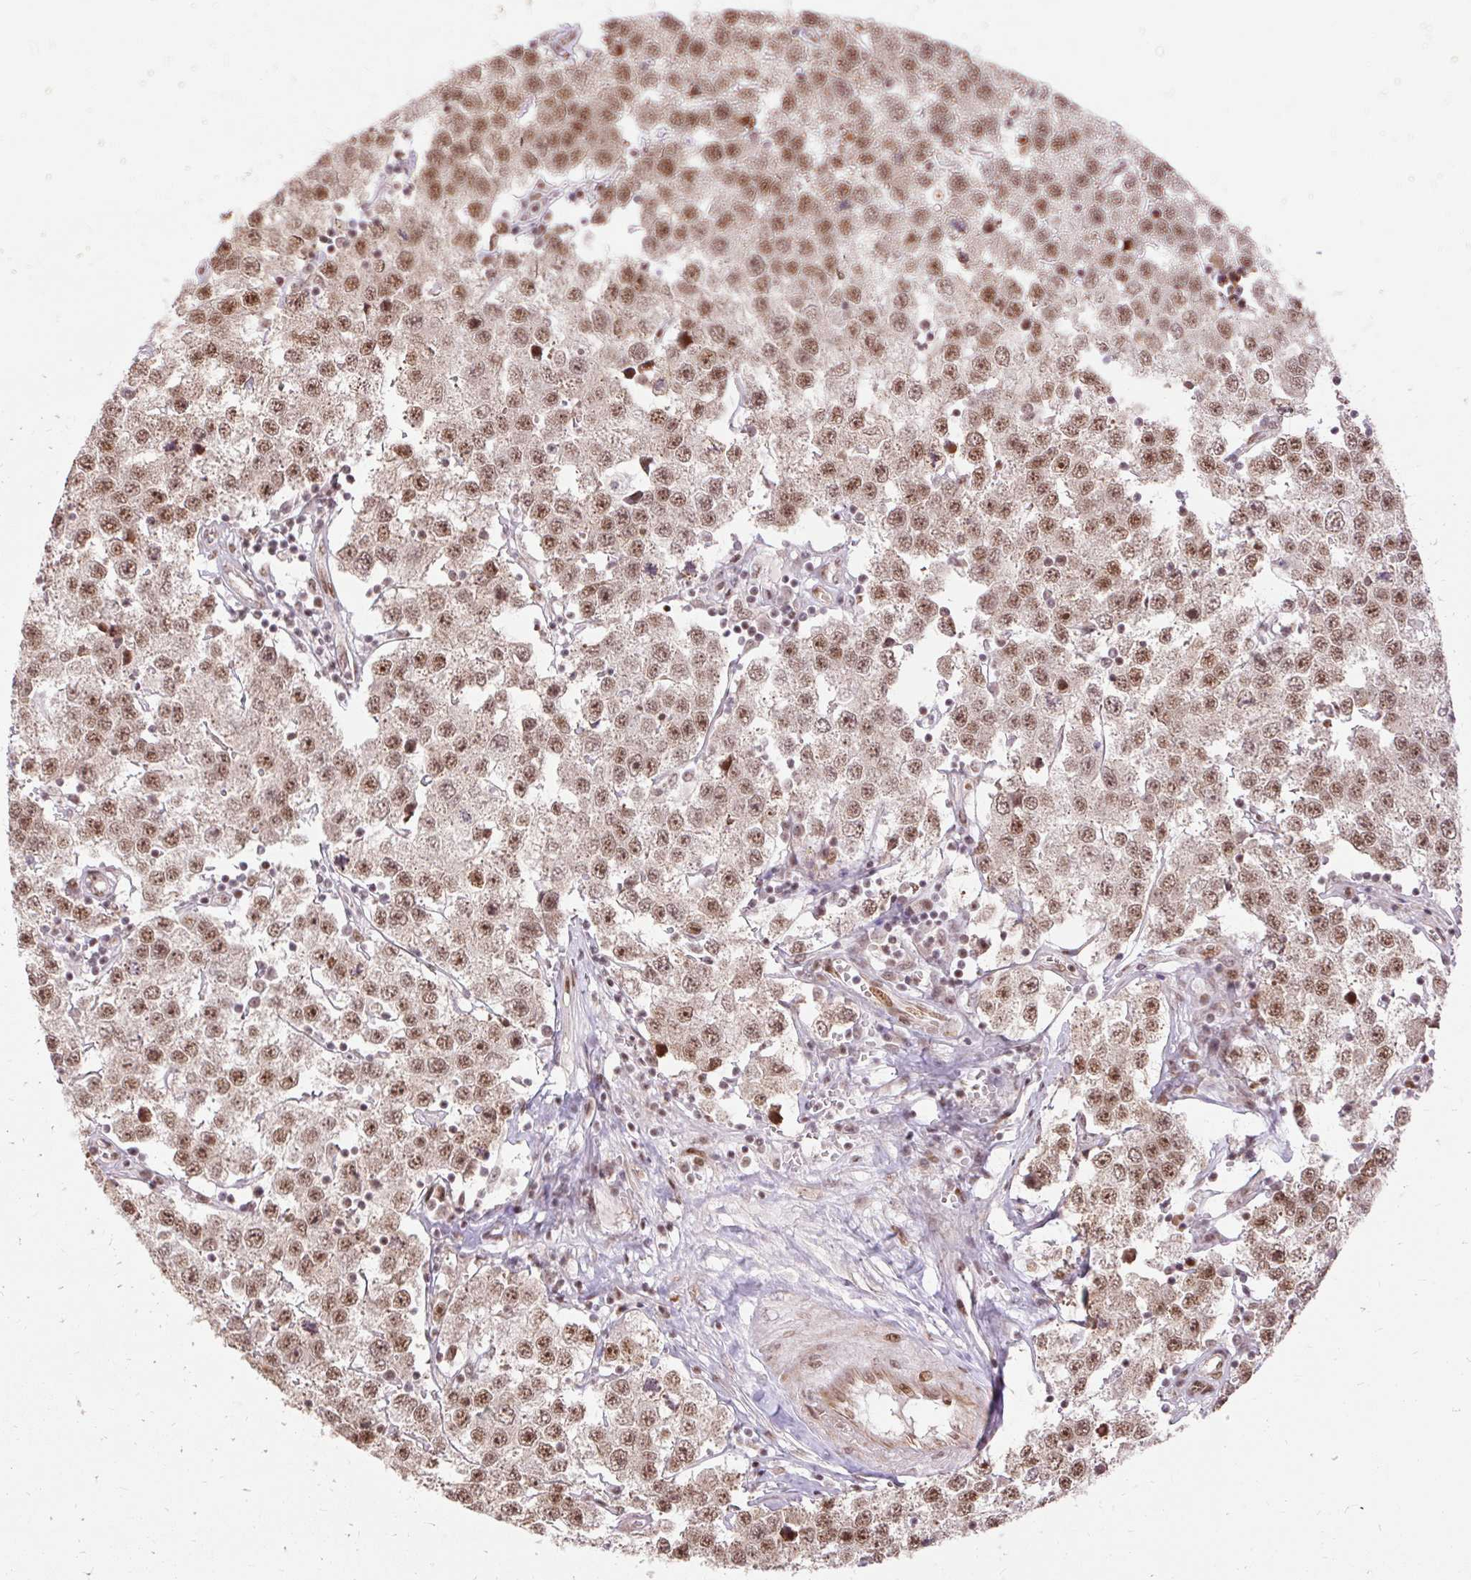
{"staining": {"intensity": "moderate", "quantity": ">75%", "location": "nuclear"}, "tissue": "testis cancer", "cell_type": "Tumor cells", "image_type": "cancer", "snomed": [{"axis": "morphology", "description": "Seminoma, NOS"}, {"axis": "topography", "description": "Testis"}], "caption": "IHC staining of testis seminoma, which exhibits medium levels of moderate nuclear staining in about >75% of tumor cells indicating moderate nuclear protein positivity. The staining was performed using DAB (3,3'-diaminobenzidine) (brown) for protein detection and nuclei were counterstained in hematoxylin (blue).", "gene": "MECOM", "patient": {"sex": "male", "age": 34}}